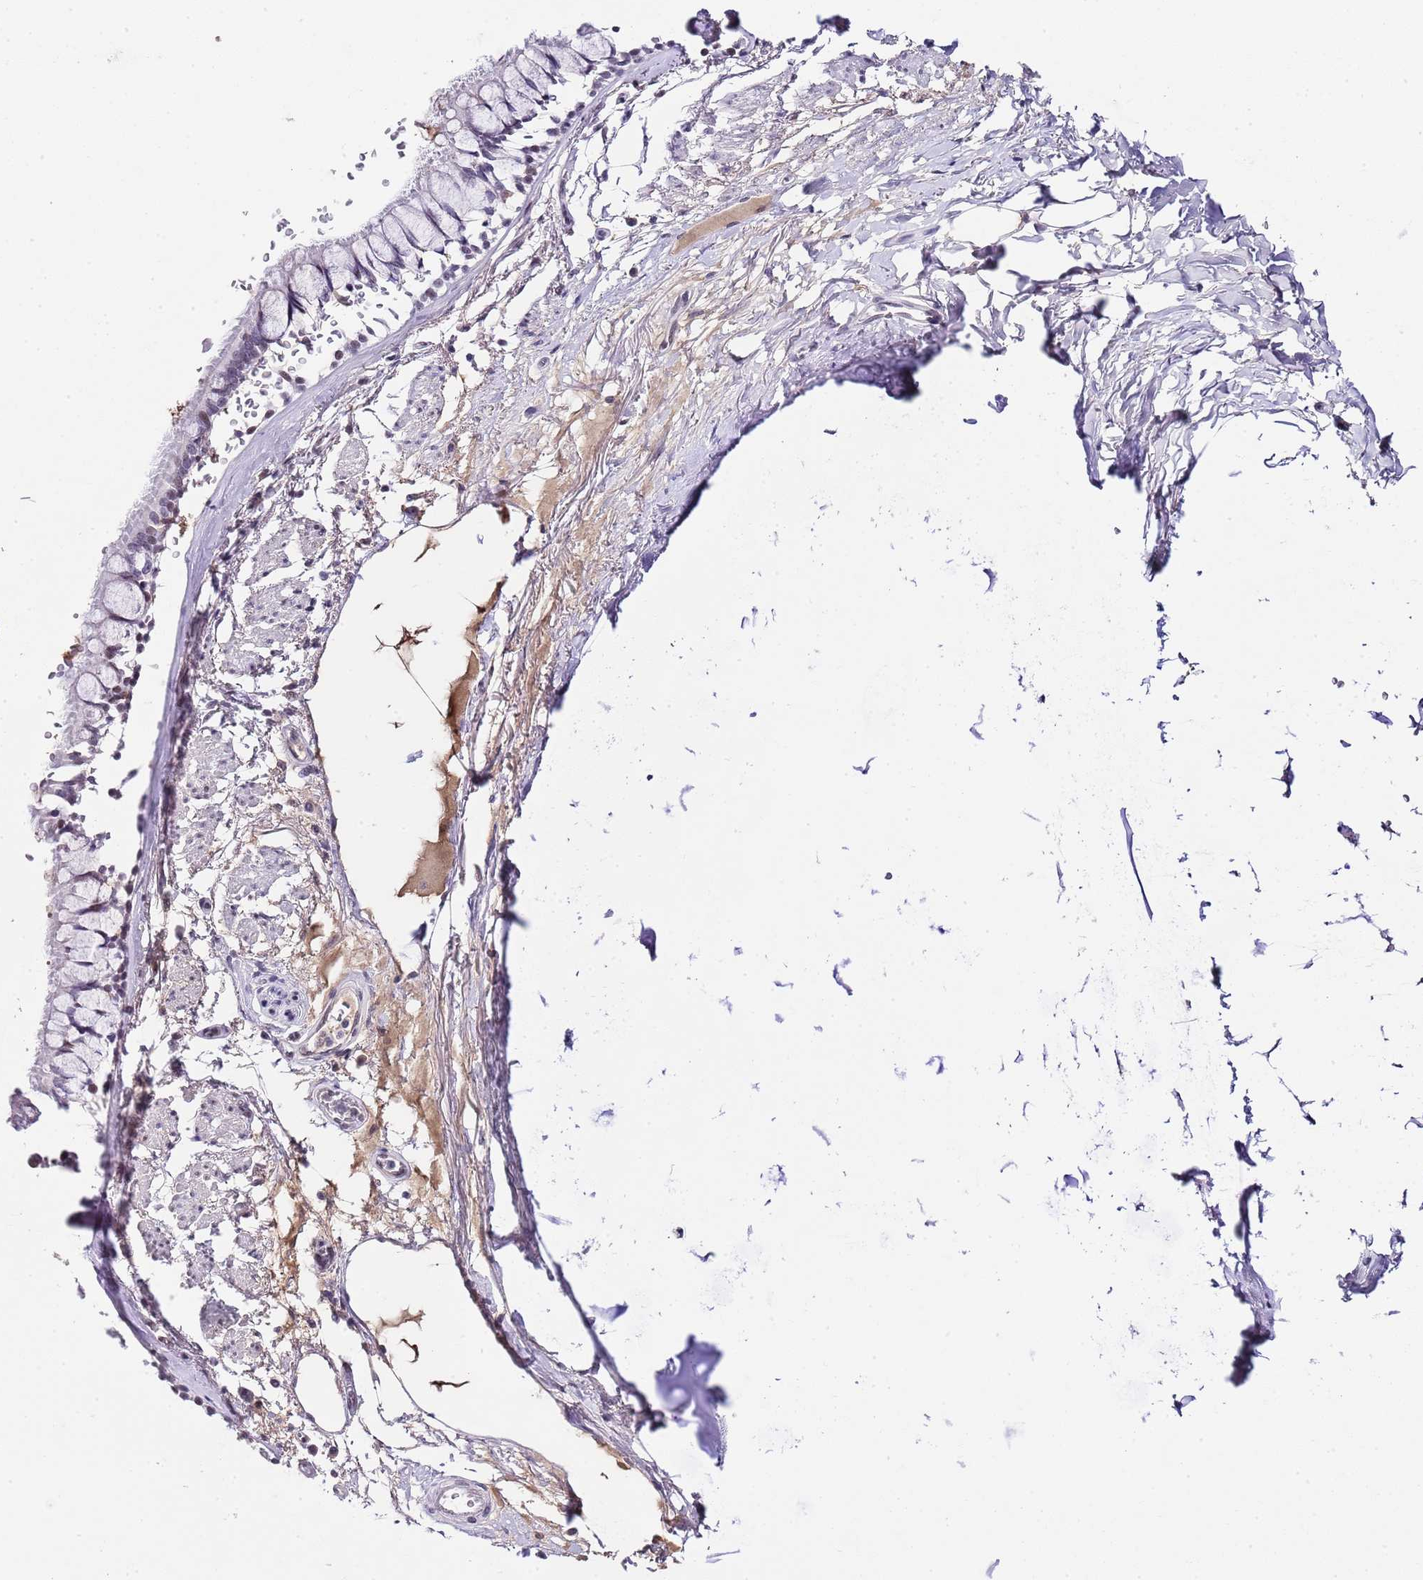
{"staining": {"intensity": "negative", "quantity": "none", "location": "none"}, "tissue": "bronchus", "cell_type": "Respiratory epithelial cells", "image_type": "normal", "snomed": [{"axis": "morphology", "description": "Normal tissue, NOS"}, {"axis": "topography", "description": "Bronchus"}], "caption": "Protein analysis of unremarkable bronchus displays no significant staining in respiratory epithelial cells. (DAB immunohistochemistry, high magnification).", "gene": "NOP56", "patient": {"sex": "male", "age": 70}}